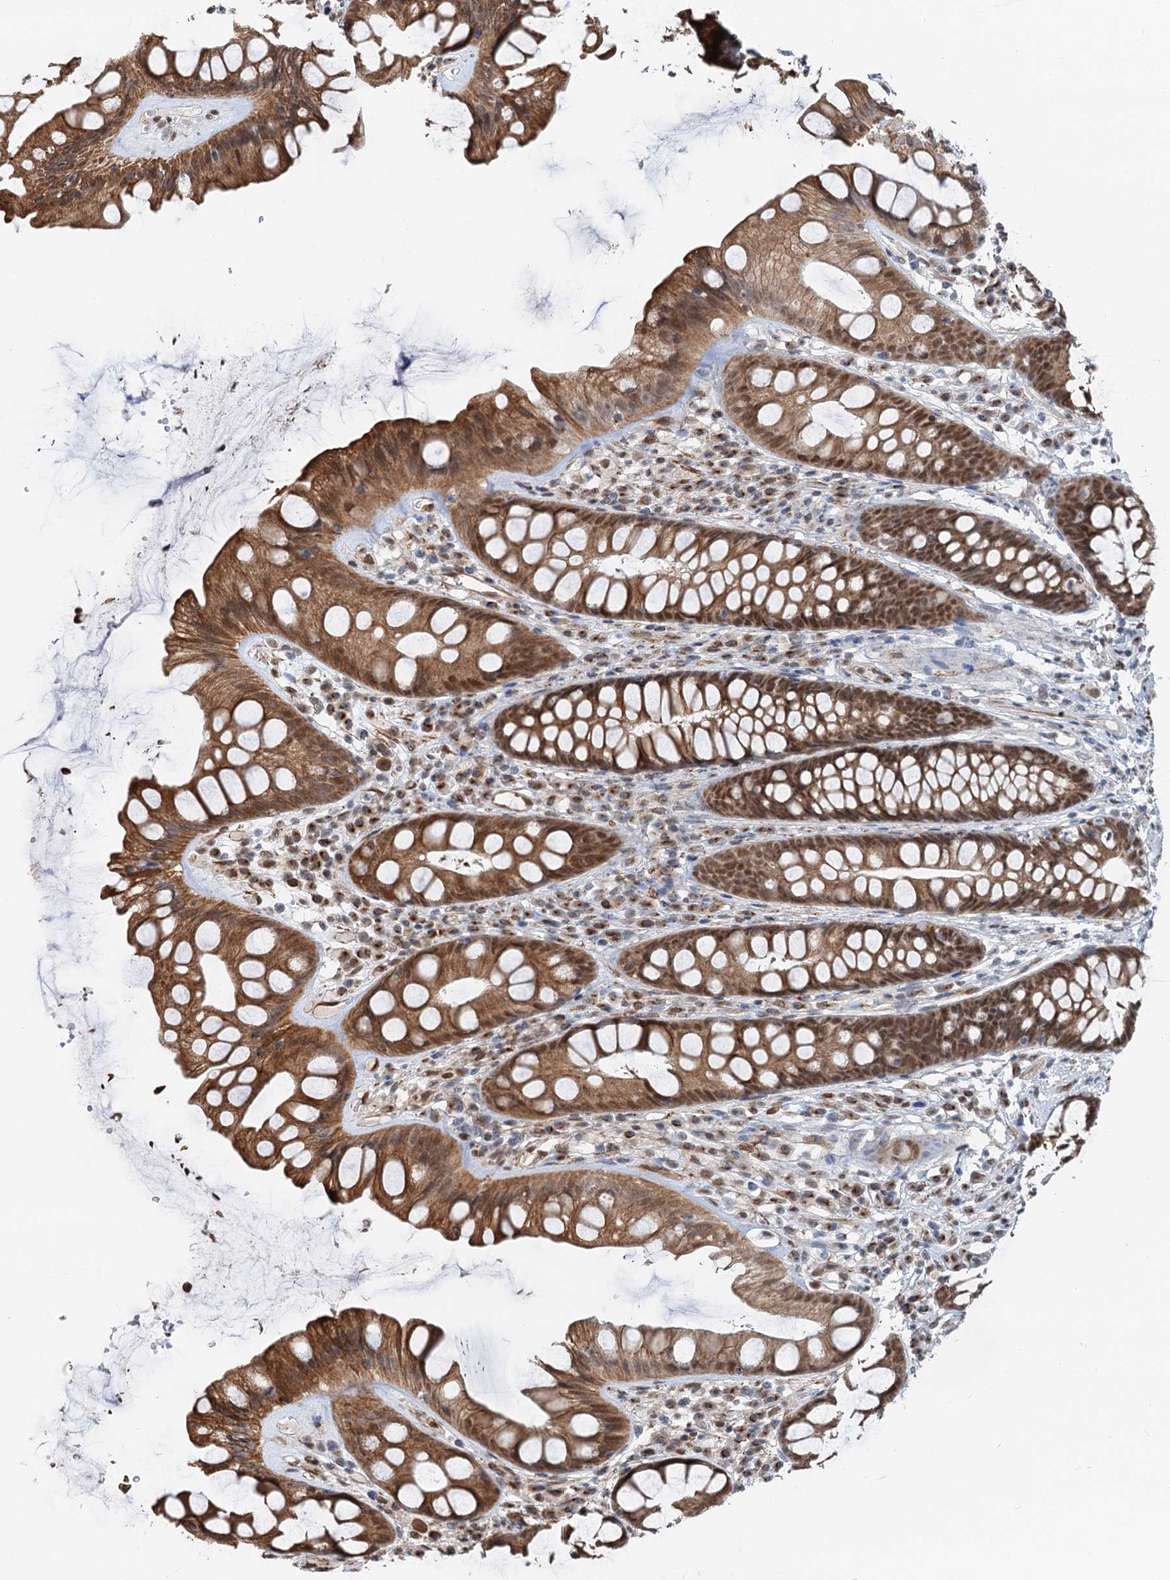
{"staining": {"intensity": "moderate", "quantity": ">75%", "location": "cytoplasmic/membranous,nuclear"}, "tissue": "rectum", "cell_type": "Glandular cells", "image_type": "normal", "snomed": [{"axis": "morphology", "description": "Normal tissue, NOS"}, {"axis": "topography", "description": "Rectum"}], "caption": "A brown stain highlights moderate cytoplasmic/membranous,nuclear positivity of a protein in glandular cells of benign rectum.", "gene": "CFDP1", "patient": {"sex": "male", "age": 74}}